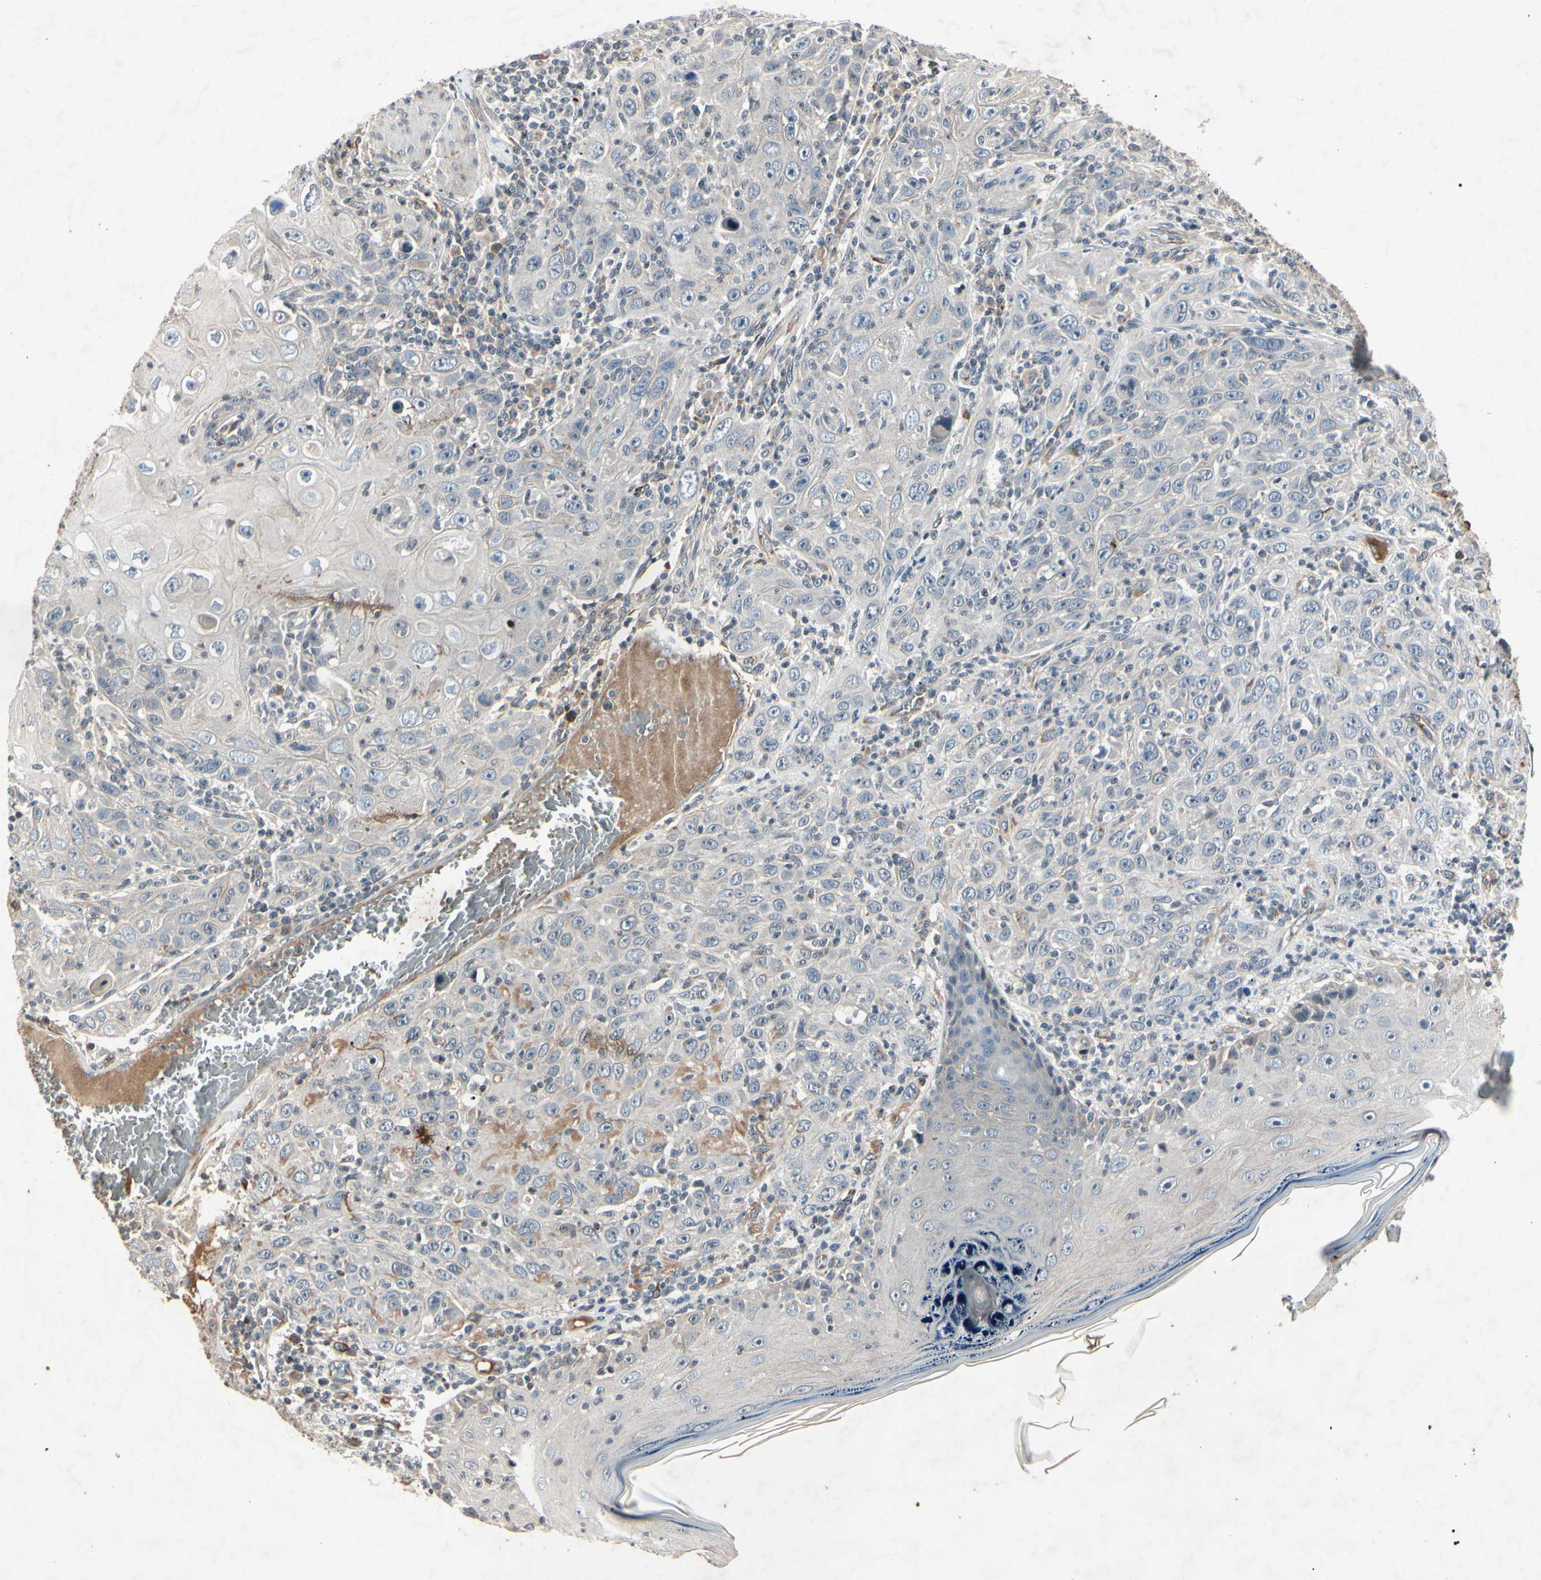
{"staining": {"intensity": "negative", "quantity": "none", "location": "none"}, "tissue": "skin cancer", "cell_type": "Tumor cells", "image_type": "cancer", "snomed": [{"axis": "morphology", "description": "Squamous cell carcinoma, NOS"}, {"axis": "topography", "description": "Skin"}], "caption": "This is an immunohistochemistry (IHC) photomicrograph of skin cancer. There is no positivity in tumor cells.", "gene": "AEBP1", "patient": {"sex": "female", "age": 88}}